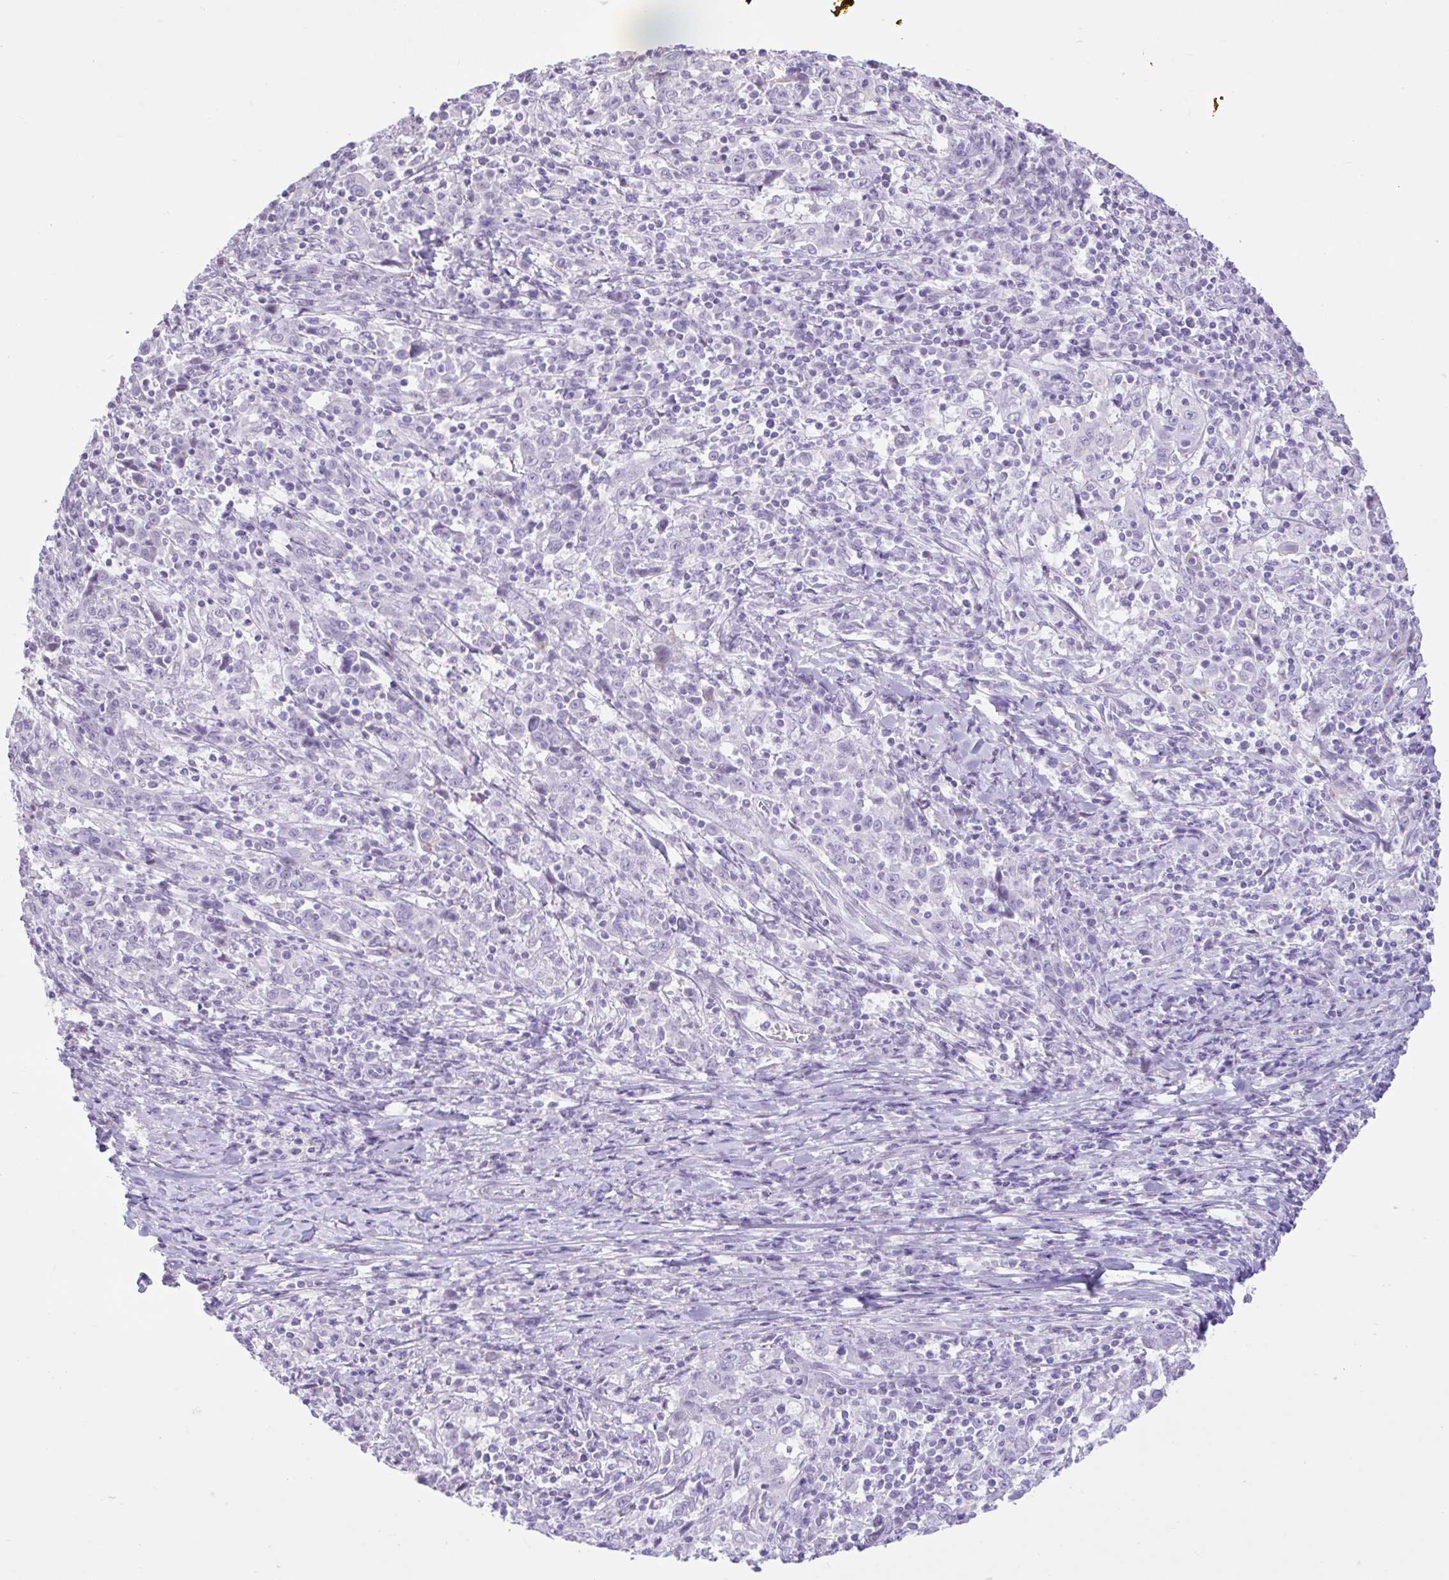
{"staining": {"intensity": "negative", "quantity": "none", "location": "none"}, "tissue": "cervical cancer", "cell_type": "Tumor cells", "image_type": "cancer", "snomed": [{"axis": "morphology", "description": "Squamous cell carcinoma, NOS"}, {"axis": "topography", "description": "Cervix"}], "caption": "DAB (3,3'-diaminobenzidine) immunohistochemical staining of human cervical cancer (squamous cell carcinoma) shows no significant expression in tumor cells. Nuclei are stained in blue.", "gene": "REEP1", "patient": {"sex": "female", "age": 46}}